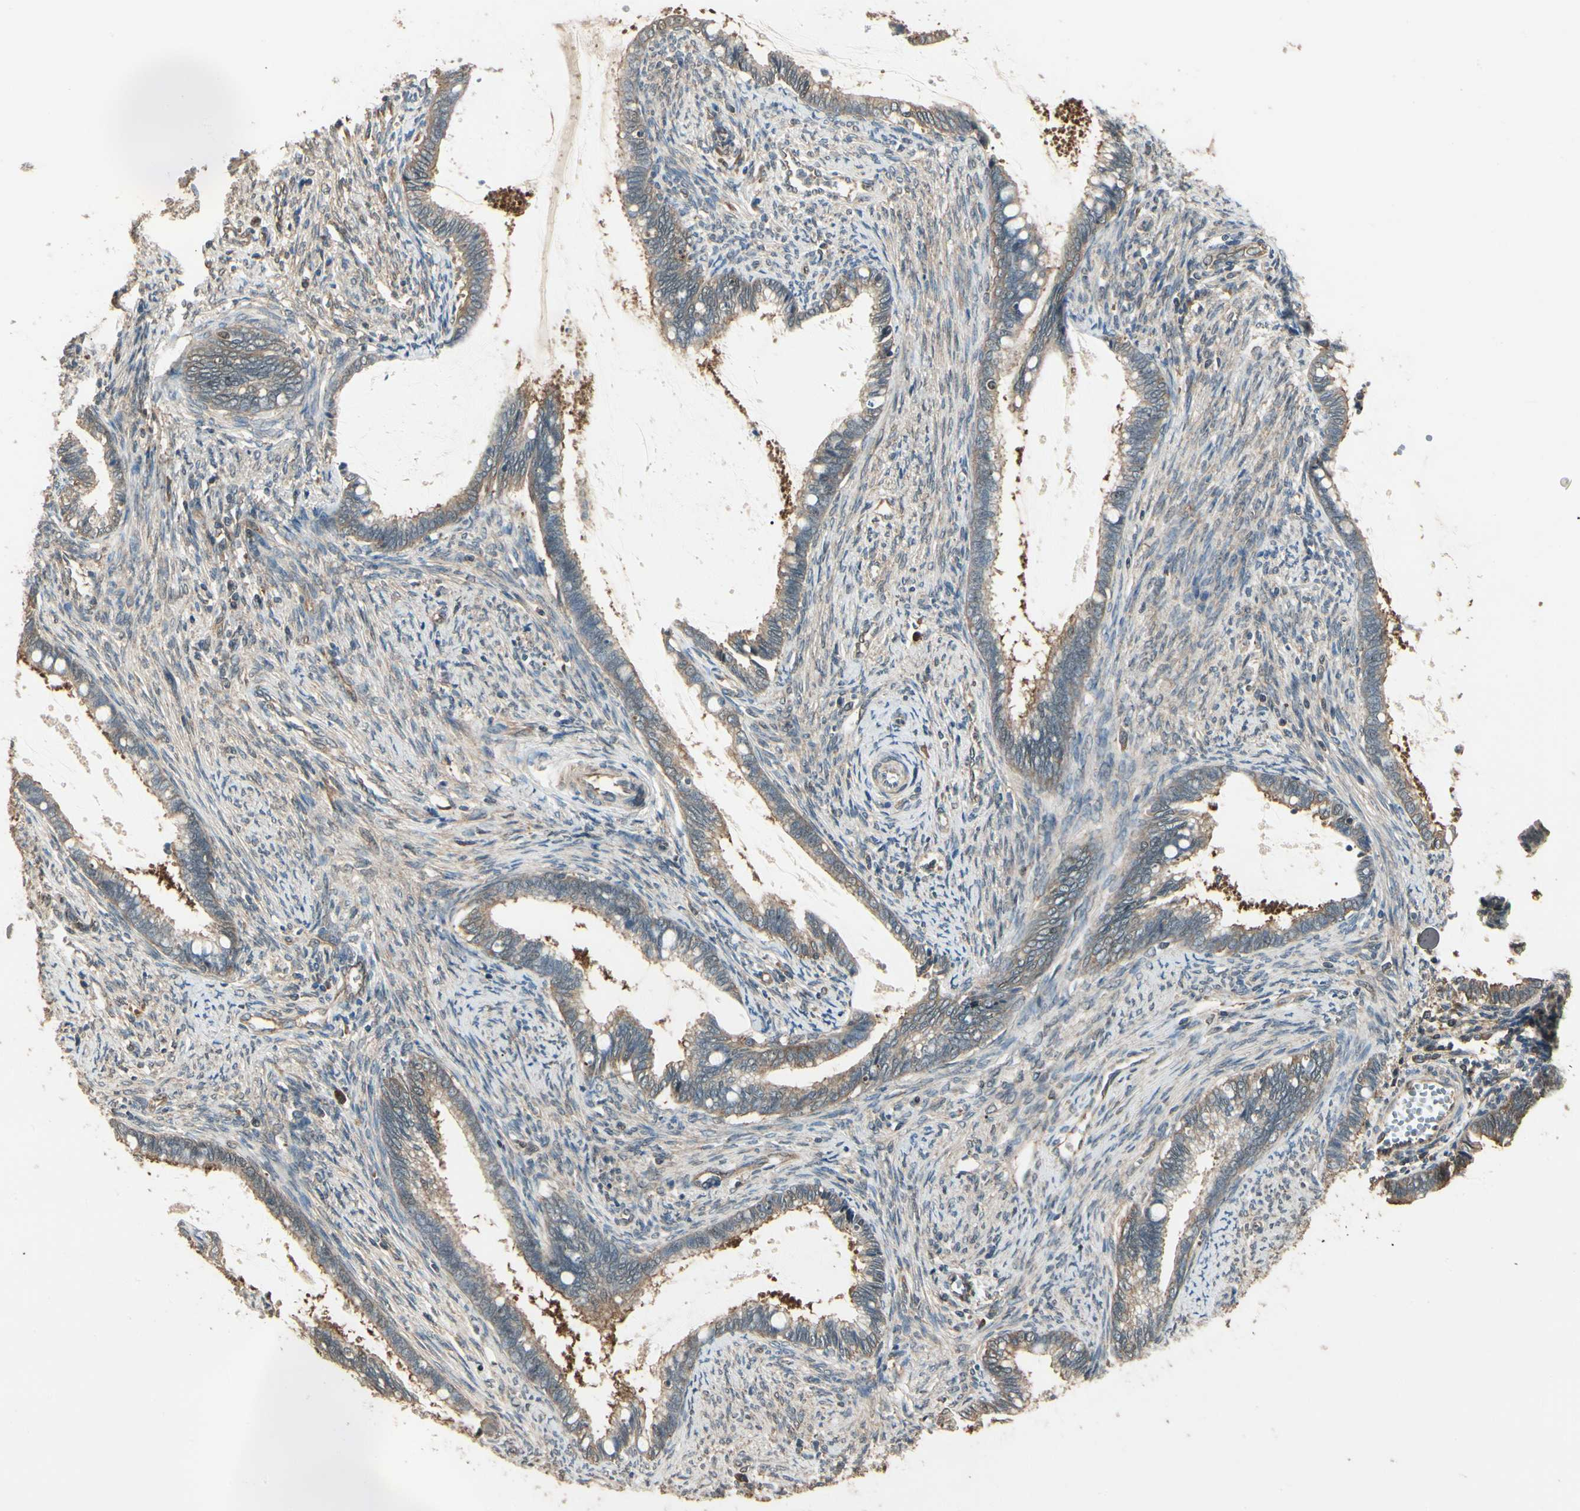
{"staining": {"intensity": "moderate", "quantity": ">75%", "location": "cytoplasmic/membranous"}, "tissue": "cervical cancer", "cell_type": "Tumor cells", "image_type": "cancer", "snomed": [{"axis": "morphology", "description": "Adenocarcinoma, NOS"}, {"axis": "topography", "description": "Cervix"}], "caption": "Human cervical cancer (adenocarcinoma) stained for a protein (brown) shows moderate cytoplasmic/membranous positive positivity in about >75% of tumor cells.", "gene": "CCT7", "patient": {"sex": "female", "age": 44}}